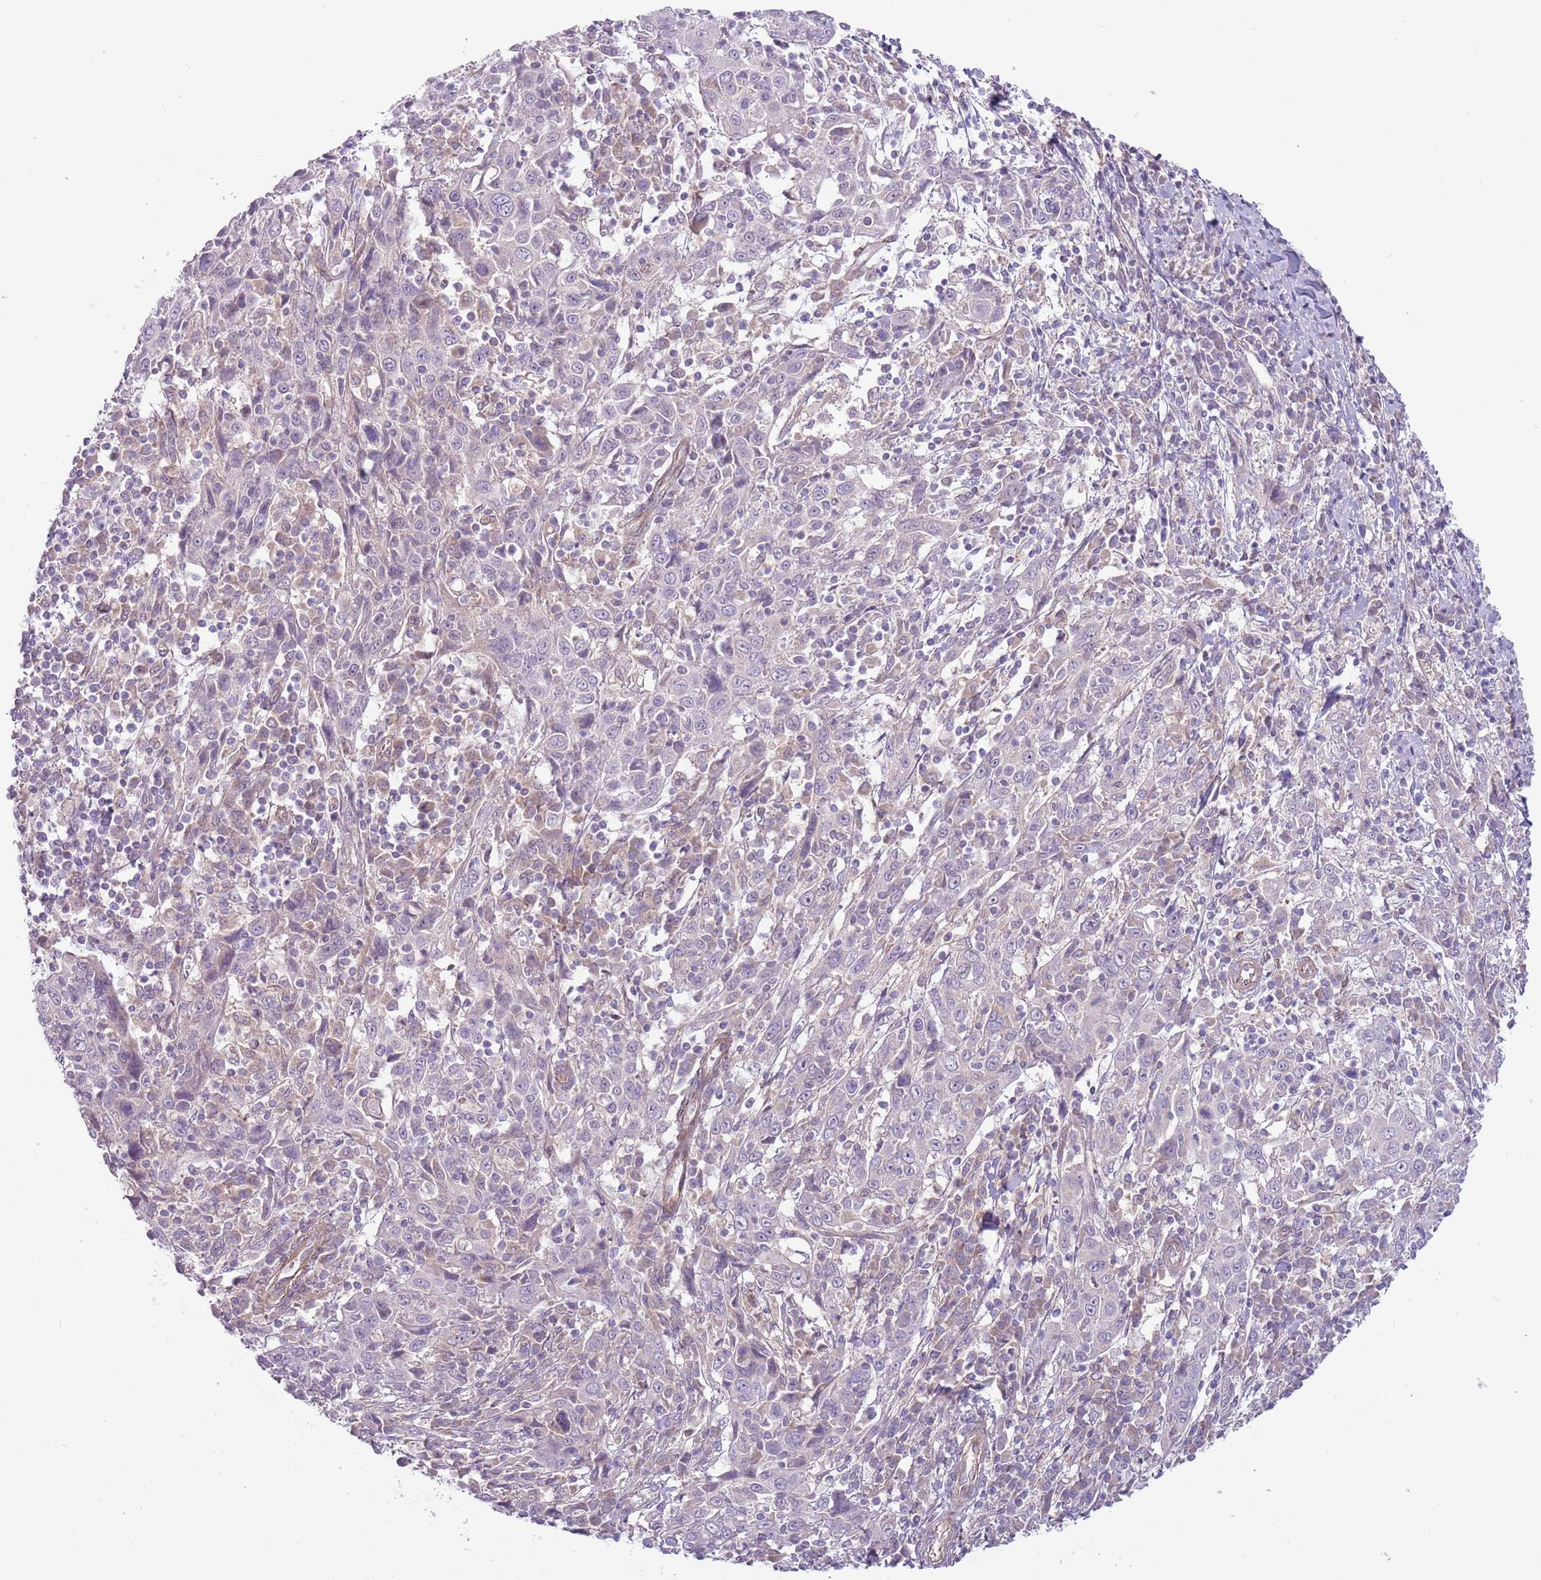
{"staining": {"intensity": "negative", "quantity": "none", "location": "none"}, "tissue": "cervical cancer", "cell_type": "Tumor cells", "image_type": "cancer", "snomed": [{"axis": "morphology", "description": "Squamous cell carcinoma, NOS"}, {"axis": "topography", "description": "Cervix"}], "caption": "This image is of cervical cancer (squamous cell carcinoma) stained with IHC to label a protein in brown with the nuclei are counter-stained blue. There is no expression in tumor cells.", "gene": "MRO", "patient": {"sex": "female", "age": 46}}